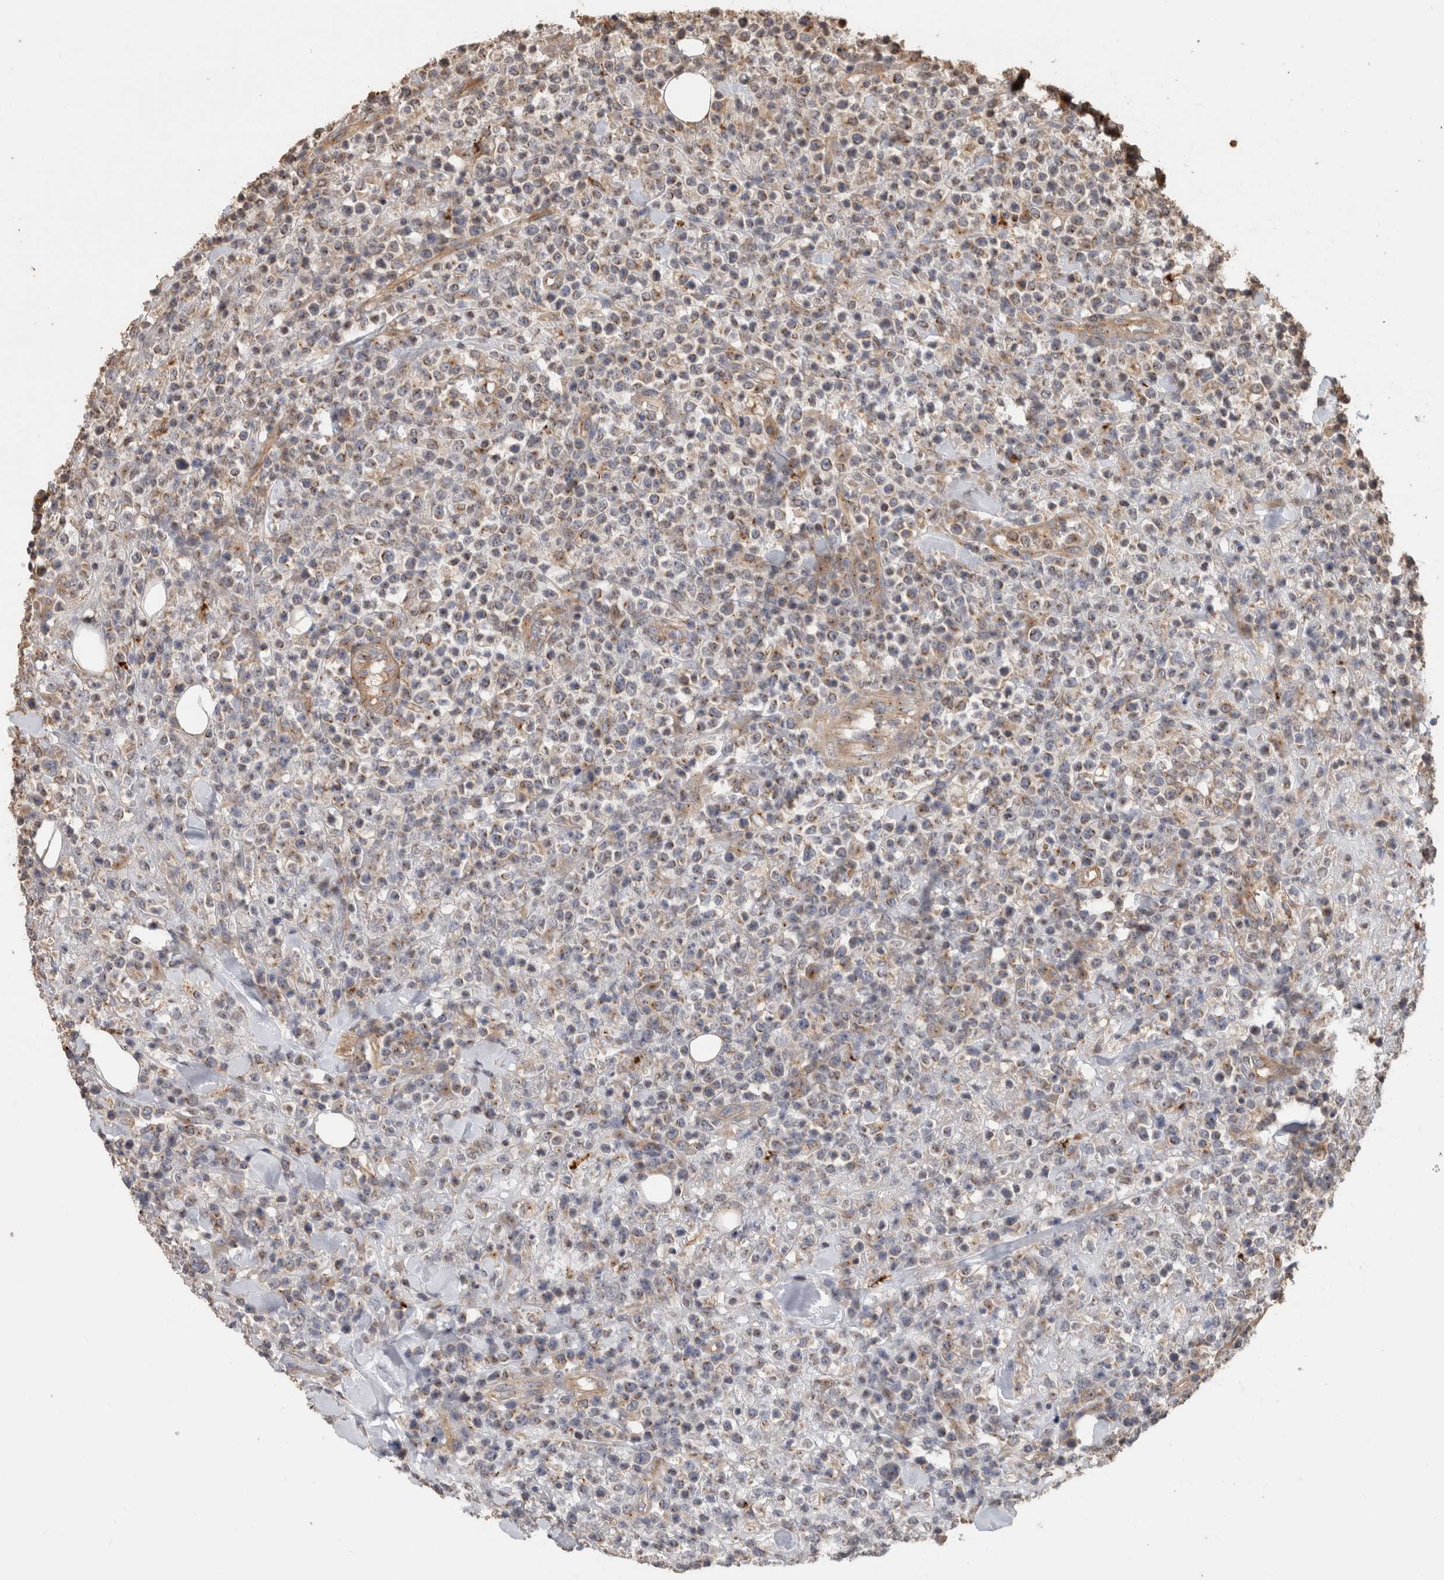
{"staining": {"intensity": "weak", "quantity": "25%-75%", "location": "cytoplasmic/membranous"}, "tissue": "lymphoma", "cell_type": "Tumor cells", "image_type": "cancer", "snomed": [{"axis": "morphology", "description": "Malignant lymphoma, non-Hodgkin's type, High grade"}, {"axis": "topography", "description": "Colon"}], "caption": "About 25%-75% of tumor cells in human high-grade malignant lymphoma, non-Hodgkin's type display weak cytoplasmic/membranous protein expression as visualized by brown immunohistochemical staining.", "gene": "CLIP1", "patient": {"sex": "female", "age": 53}}